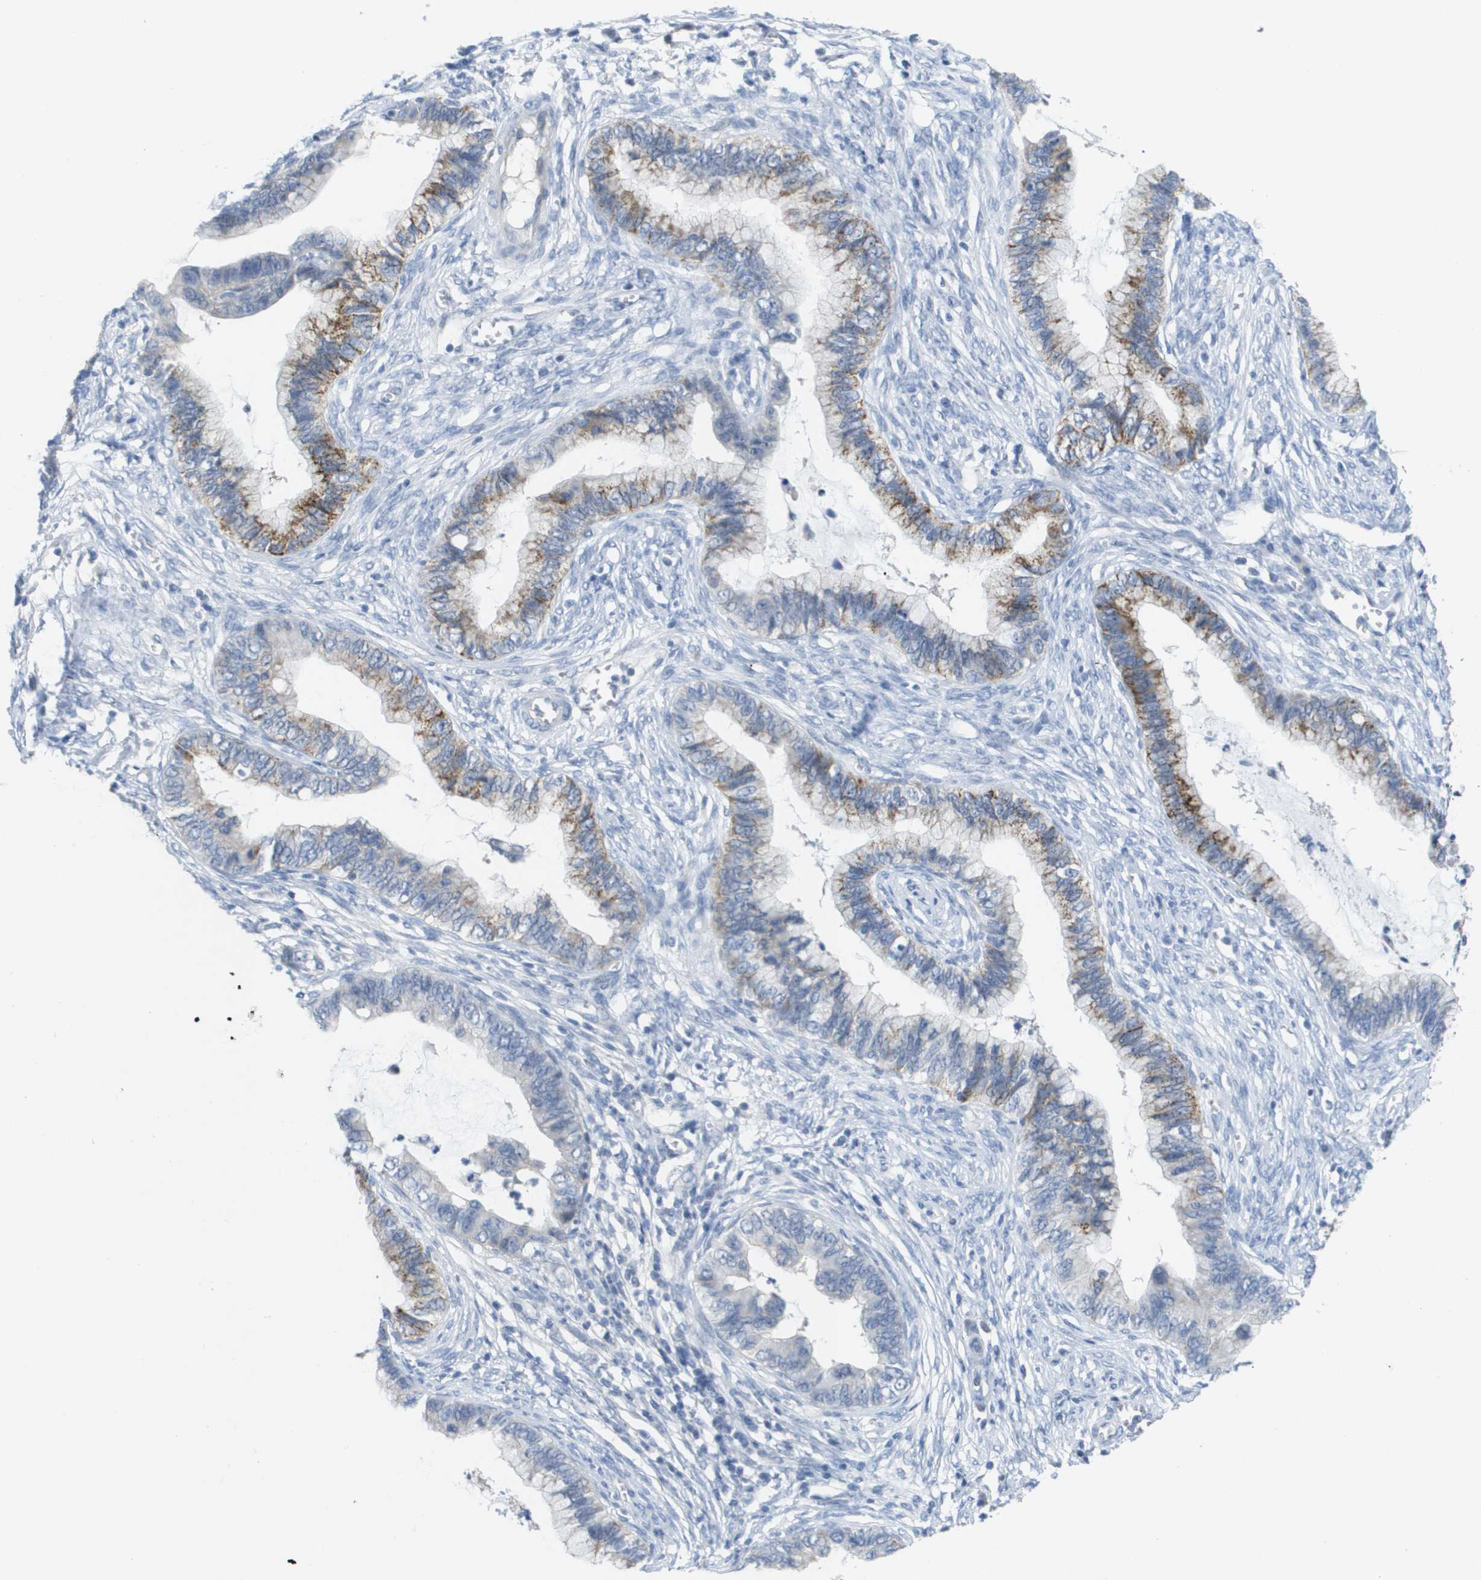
{"staining": {"intensity": "moderate", "quantity": "25%-75%", "location": "cytoplasmic/membranous"}, "tissue": "cervical cancer", "cell_type": "Tumor cells", "image_type": "cancer", "snomed": [{"axis": "morphology", "description": "Adenocarcinoma, NOS"}, {"axis": "topography", "description": "Cervix"}], "caption": "A brown stain labels moderate cytoplasmic/membranous positivity of a protein in cervical cancer (adenocarcinoma) tumor cells.", "gene": "PDE4A", "patient": {"sex": "female", "age": 44}}